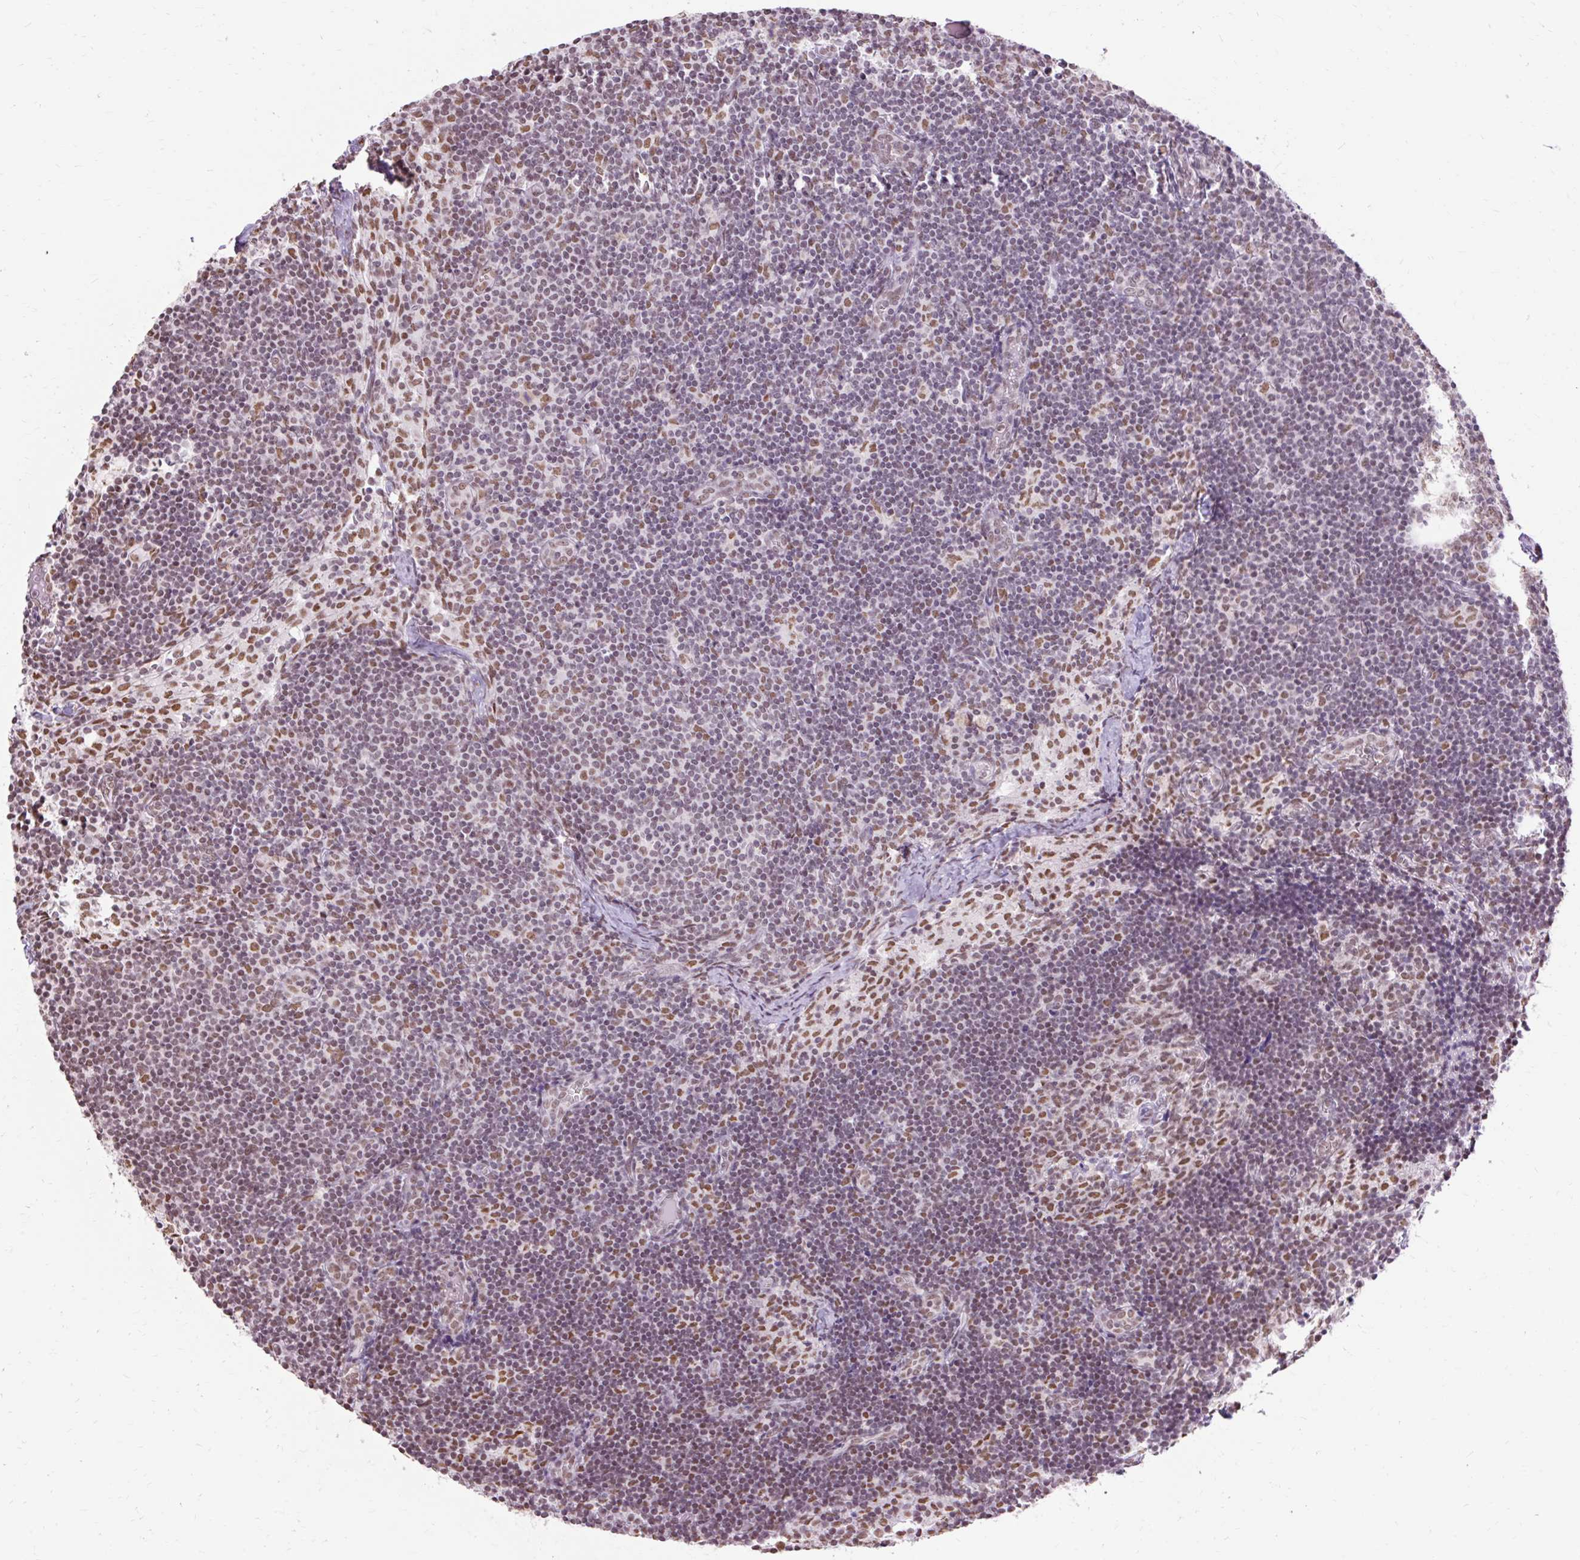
{"staining": {"intensity": "moderate", "quantity": "<25%", "location": "nuclear"}, "tissue": "lymph node", "cell_type": "Non-germinal center cells", "image_type": "normal", "snomed": [{"axis": "morphology", "description": "Normal tissue, NOS"}, {"axis": "topography", "description": "Lymph node"}], "caption": "Lymph node stained for a protein (brown) displays moderate nuclear positive expression in approximately <25% of non-germinal center cells.", "gene": "ENSG00000261832", "patient": {"sex": "female", "age": 31}}